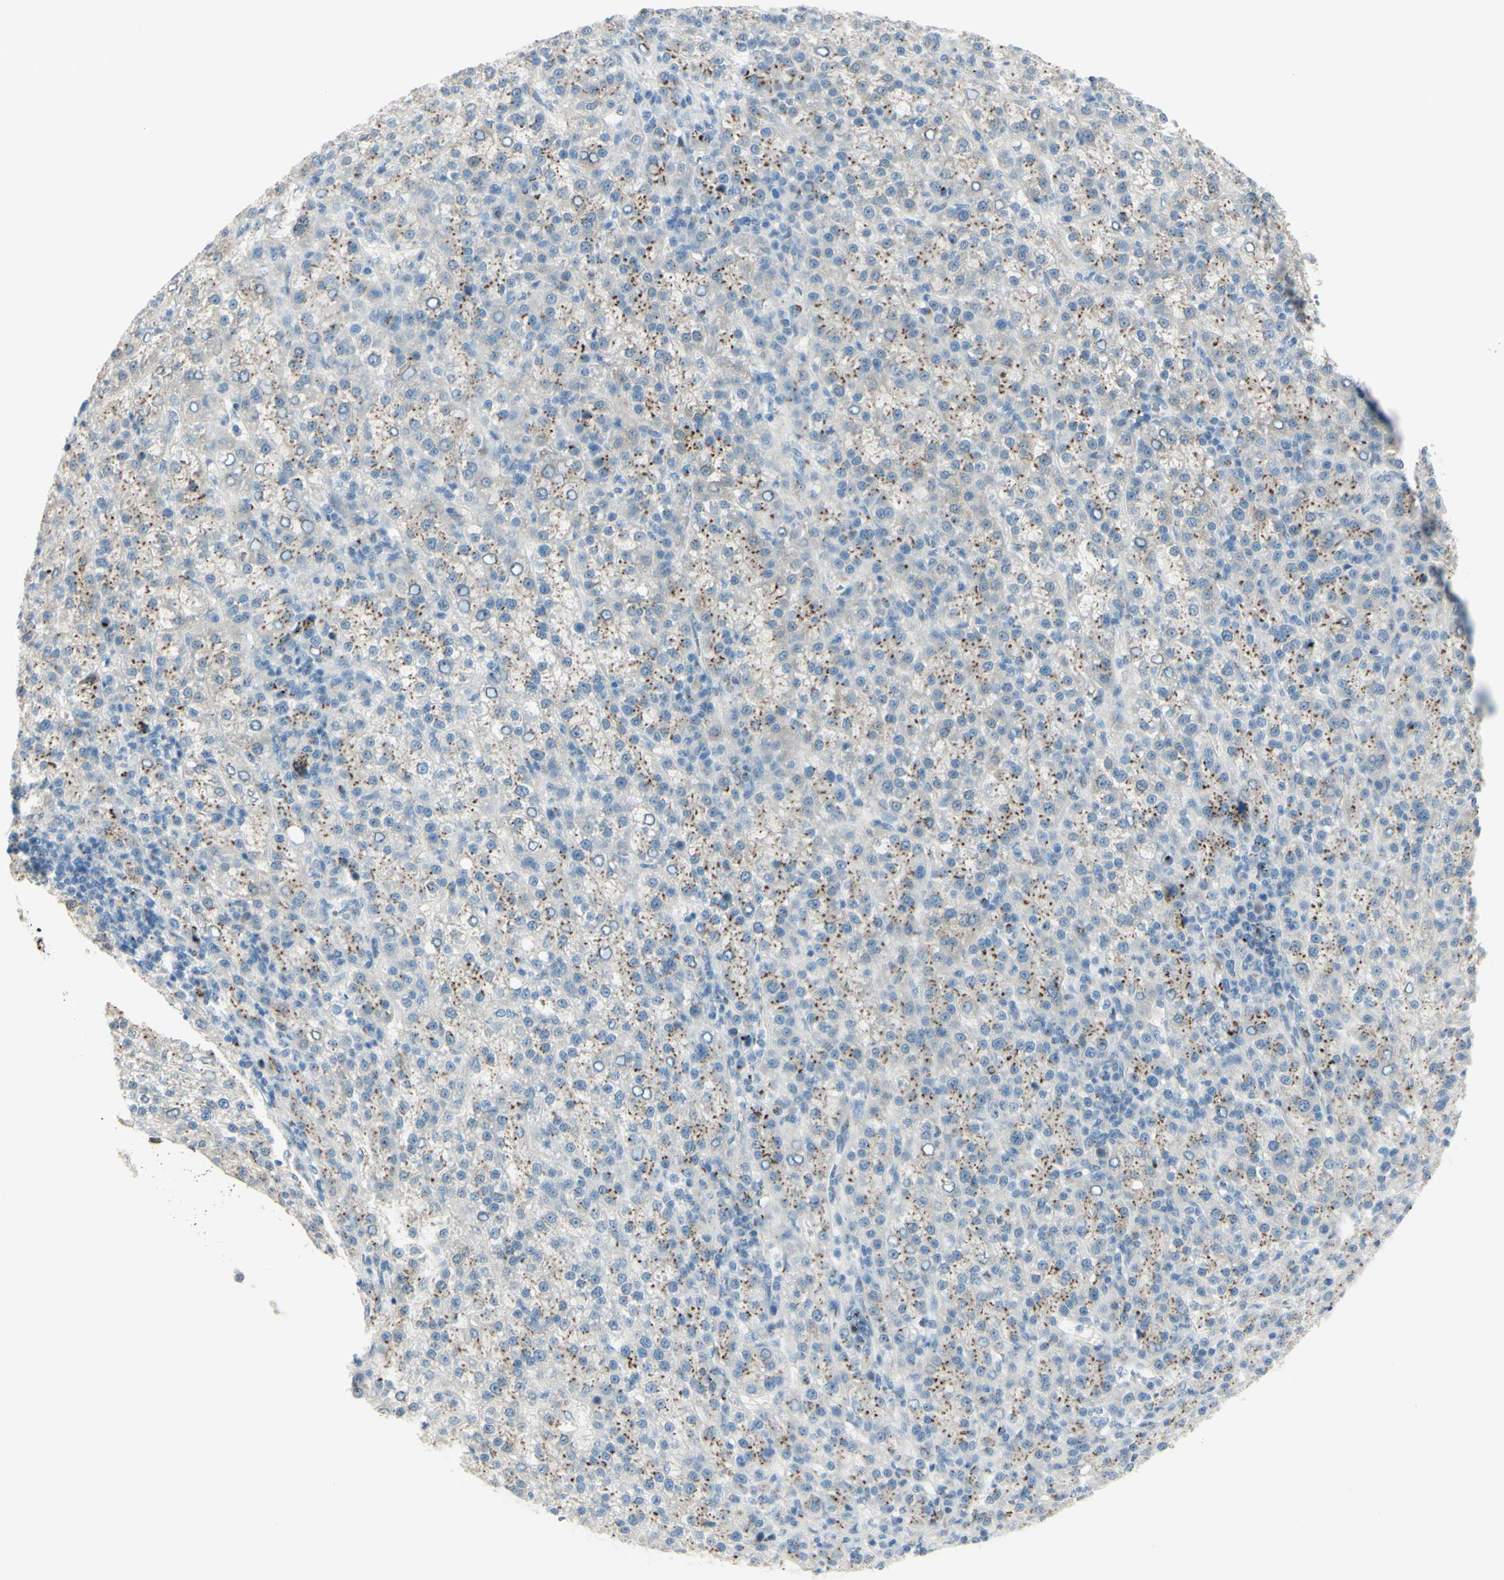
{"staining": {"intensity": "moderate", "quantity": "<25%", "location": "cytoplasmic/membranous"}, "tissue": "liver cancer", "cell_type": "Tumor cells", "image_type": "cancer", "snomed": [{"axis": "morphology", "description": "Carcinoma, Hepatocellular, NOS"}, {"axis": "topography", "description": "Liver"}], "caption": "Brown immunohistochemical staining in human hepatocellular carcinoma (liver) demonstrates moderate cytoplasmic/membranous expression in approximately <25% of tumor cells.", "gene": "B4GALT1", "patient": {"sex": "female", "age": 58}}